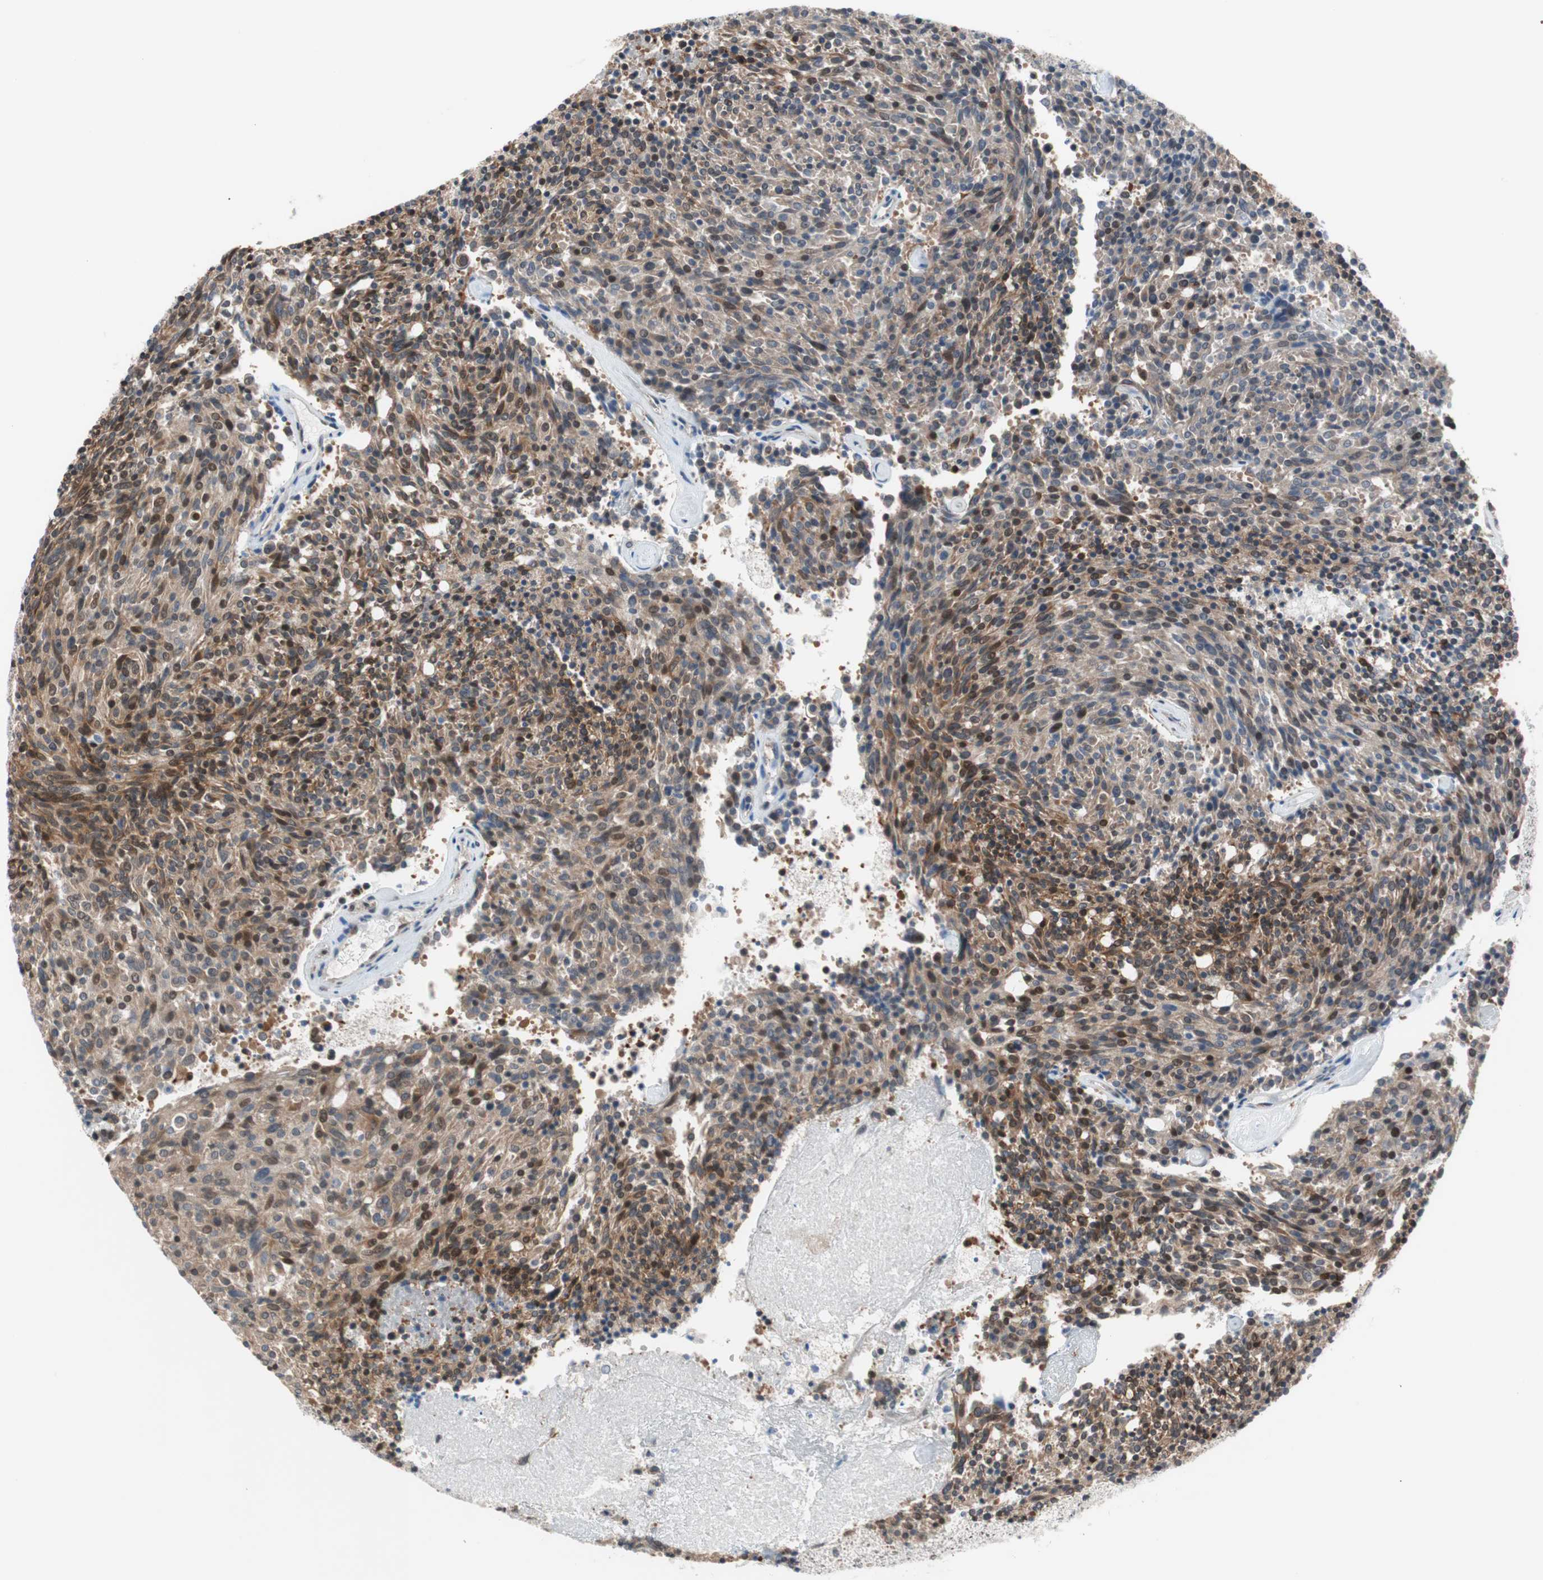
{"staining": {"intensity": "moderate", "quantity": "25%-75%", "location": "cytoplasmic/membranous"}, "tissue": "carcinoid", "cell_type": "Tumor cells", "image_type": "cancer", "snomed": [{"axis": "morphology", "description": "Carcinoid, malignant, NOS"}, {"axis": "topography", "description": "Pancreas"}], "caption": "IHC staining of malignant carcinoid, which shows medium levels of moderate cytoplasmic/membranous staining in about 25%-75% of tumor cells indicating moderate cytoplasmic/membranous protein positivity. The staining was performed using DAB (brown) for protein detection and nuclei were counterstained in hematoxylin (blue).", "gene": "ZNF512B", "patient": {"sex": "female", "age": 54}}